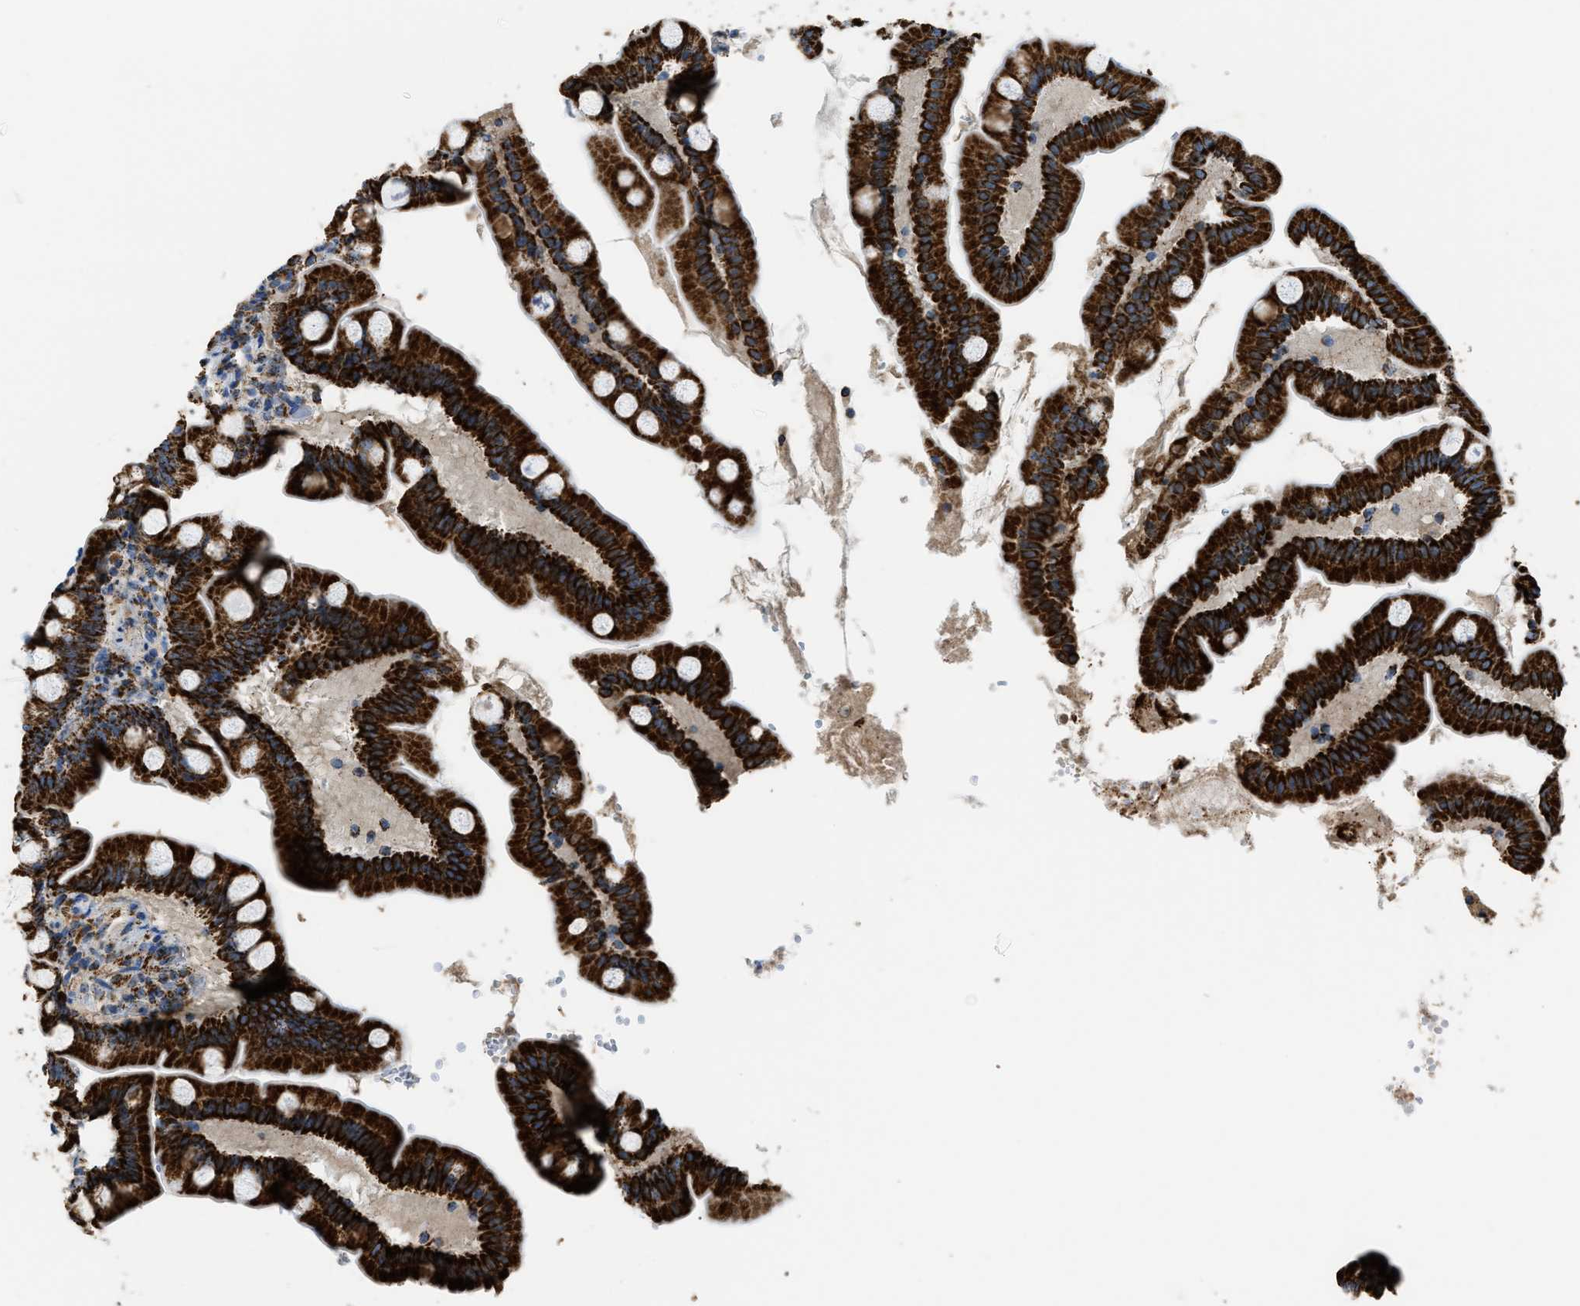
{"staining": {"intensity": "strong", "quantity": ">75%", "location": "cytoplasmic/membranous"}, "tissue": "small intestine", "cell_type": "Glandular cells", "image_type": "normal", "snomed": [{"axis": "morphology", "description": "Normal tissue, NOS"}, {"axis": "topography", "description": "Small intestine"}], "caption": "Immunohistochemistry (IHC) micrograph of unremarkable small intestine: small intestine stained using IHC displays high levels of strong protein expression localized specifically in the cytoplasmic/membranous of glandular cells, appearing as a cytoplasmic/membranous brown color.", "gene": "ETFB", "patient": {"sex": "female", "age": 56}}